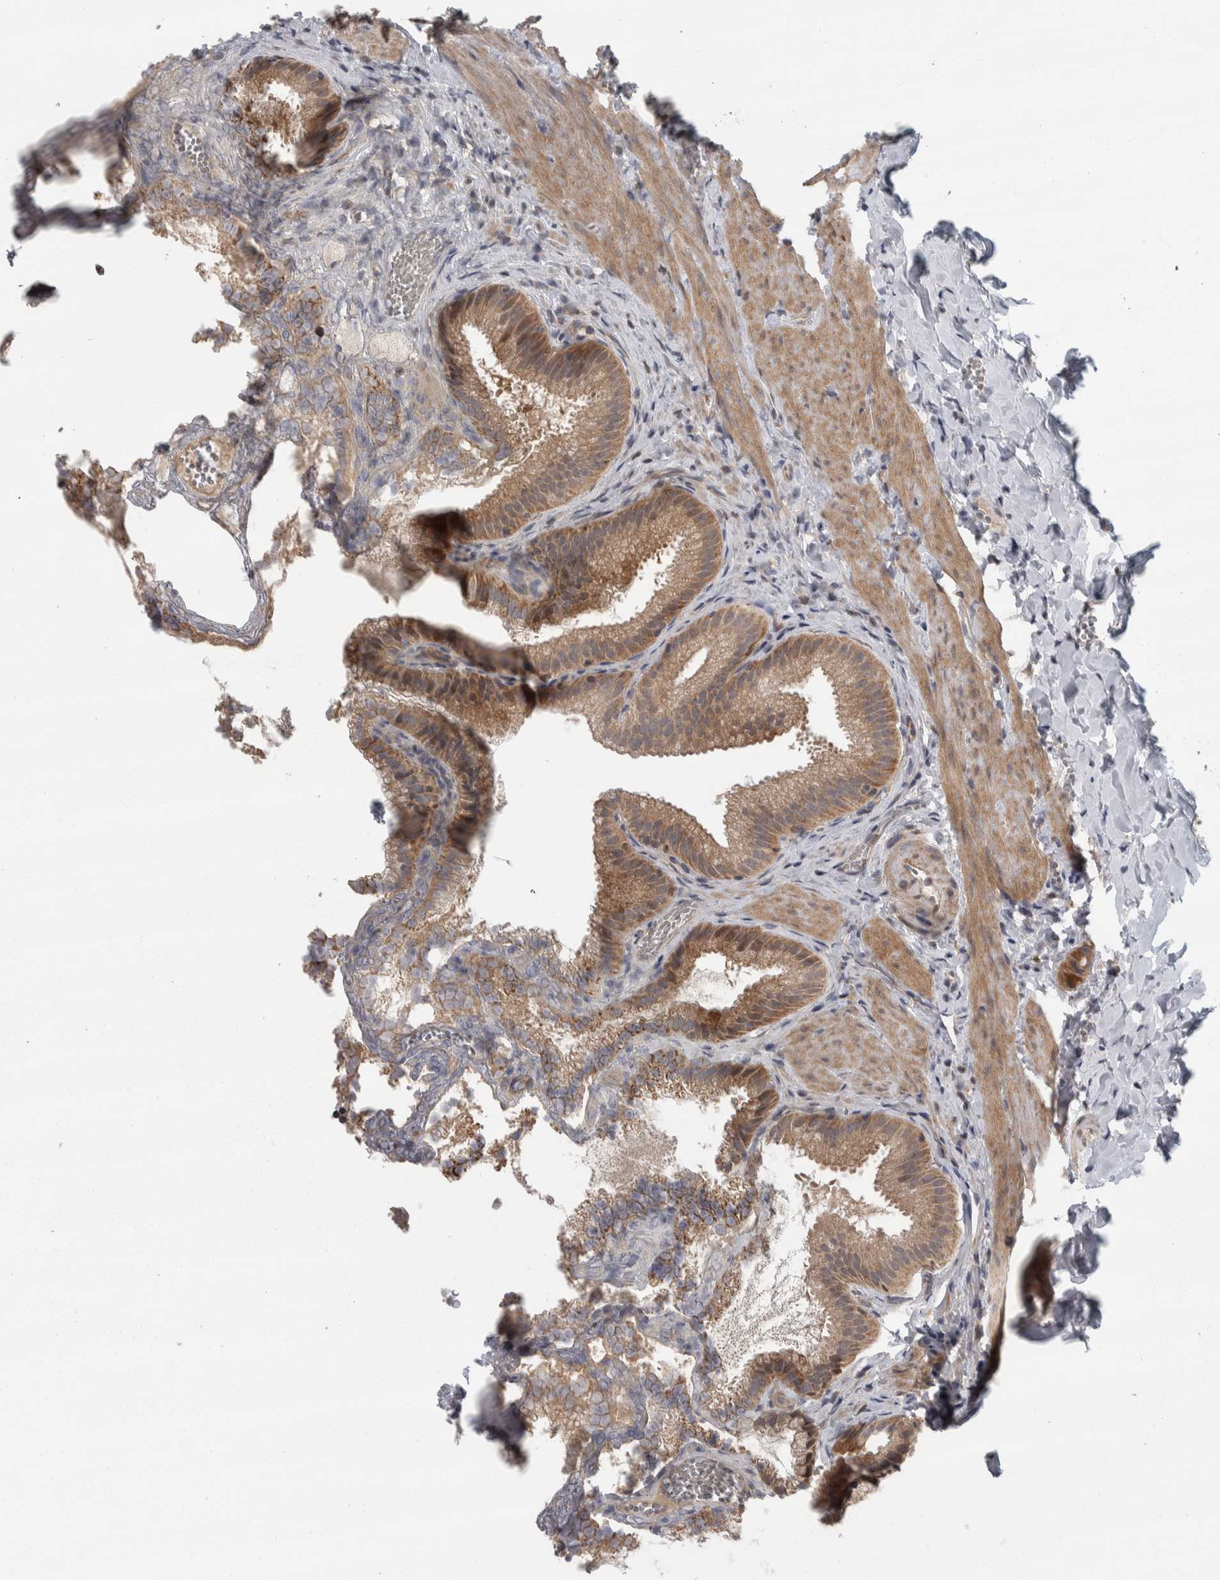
{"staining": {"intensity": "moderate", "quantity": ">75%", "location": "cytoplasmic/membranous"}, "tissue": "gallbladder", "cell_type": "Glandular cells", "image_type": "normal", "snomed": [{"axis": "morphology", "description": "Normal tissue, NOS"}, {"axis": "topography", "description": "Gallbladder"}], "caption": "DAB immunohistochemical staining of normal human gallbladder shows moderate cytoplasmic/membranous protein expression in approximately >75% of glandular cells.", "gene": "CWC27", "patient": {"sex": "male", "age": 38}}